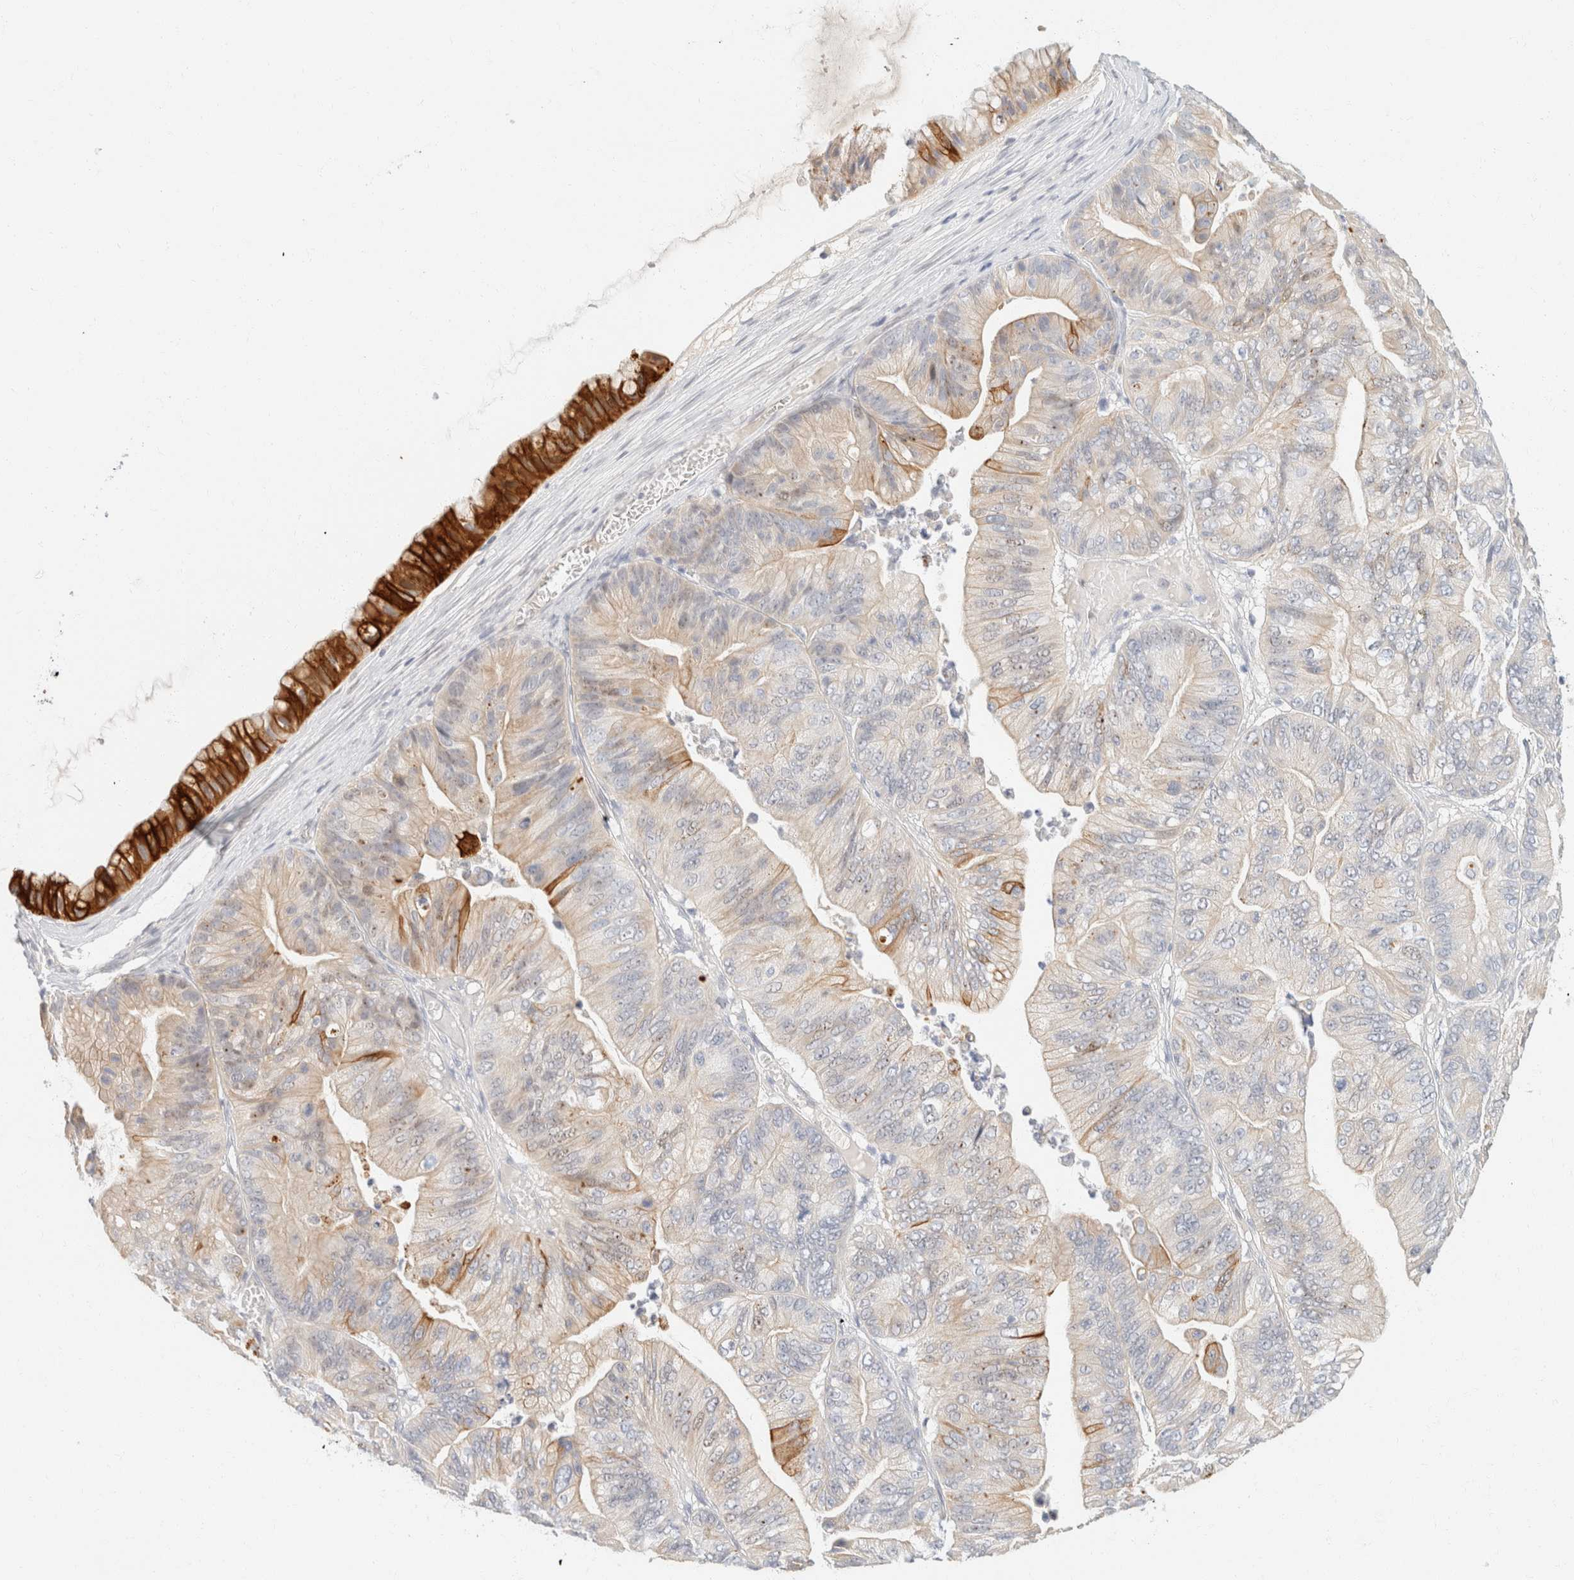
{"staining": {"intensity": "strong", "quantity": "<25%", "location": "cytoplasmic/membranous"}, "tissue": "ovarian cancer", "cell_type": "Tumor cells", "image_type": "cancer", "snomed": [{"axis": "morphology", "description": "Cystadenocarcinoma, mucinous, NOS"}, {"axis": "topography", "description": "Ovary"}], "caption": "A photomicrograph showing strong cytoplasmic/membranous positivity in about <25% of tumor cells in ovarian mucinous cystadenocarcinoma, as visualized by brown immunohistochemical staining.", "gene": "KRT20", "patient": {"sex": "female", "age": 61}}